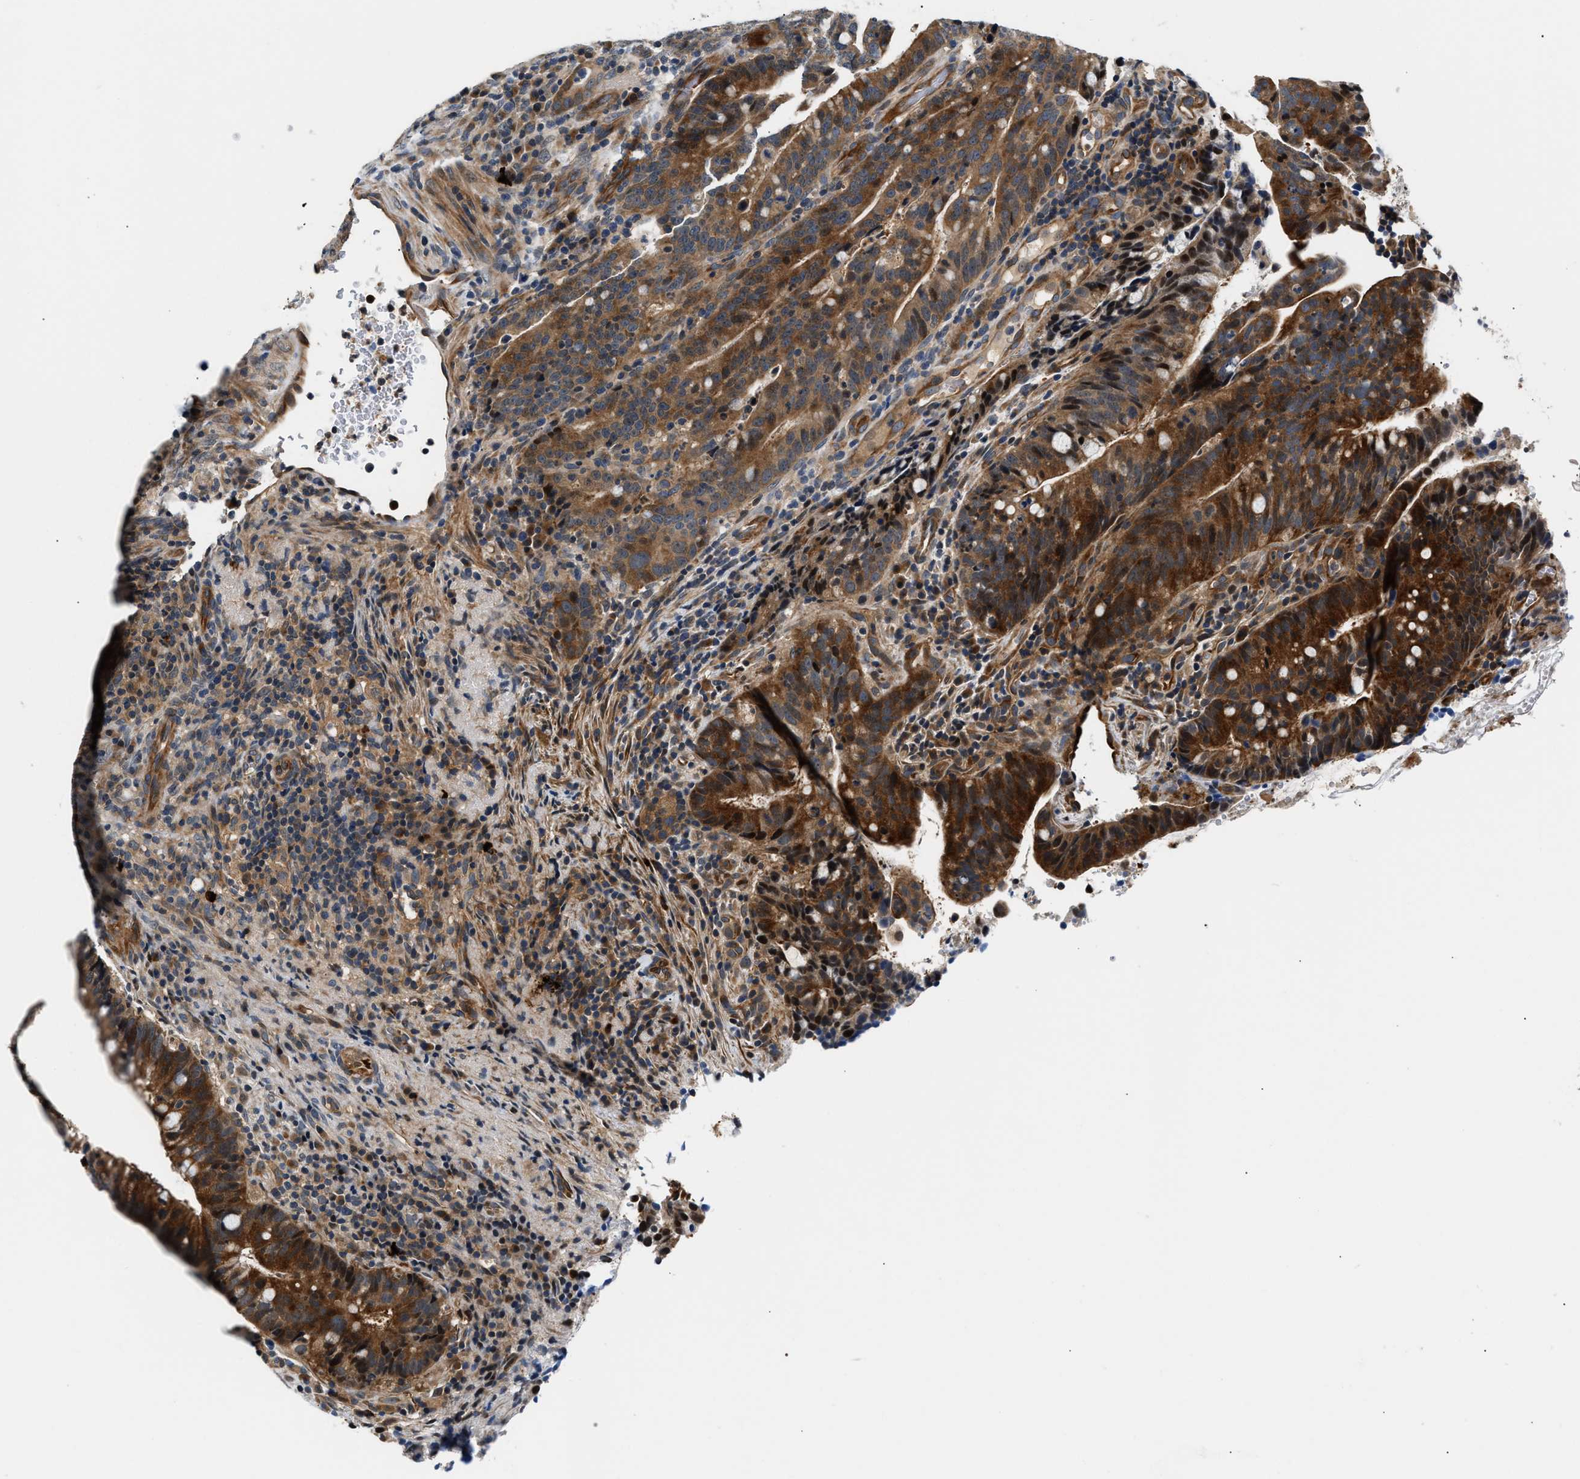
{"staining": {"intensity": "strong", "quantity": ">75%", "location": "cytoplasmic/membranous"}, "tissue": "colorectal cancer", "cell_type": "Tumor cells", "image_type": "cancer", "snomed": [{"axis": "morphology", "description": "Adenocarcinoma, NOS"}, {"axis": "topography", "description": "Colon"}], "caption": "Colorectal cancer was stained to show a protein in brown. There is high levels of strong cytoplasmic/membranous expression in about >75% of tumor cells.", "gene": "TUT7", "patient": {"sex": "female", "age": 66}}